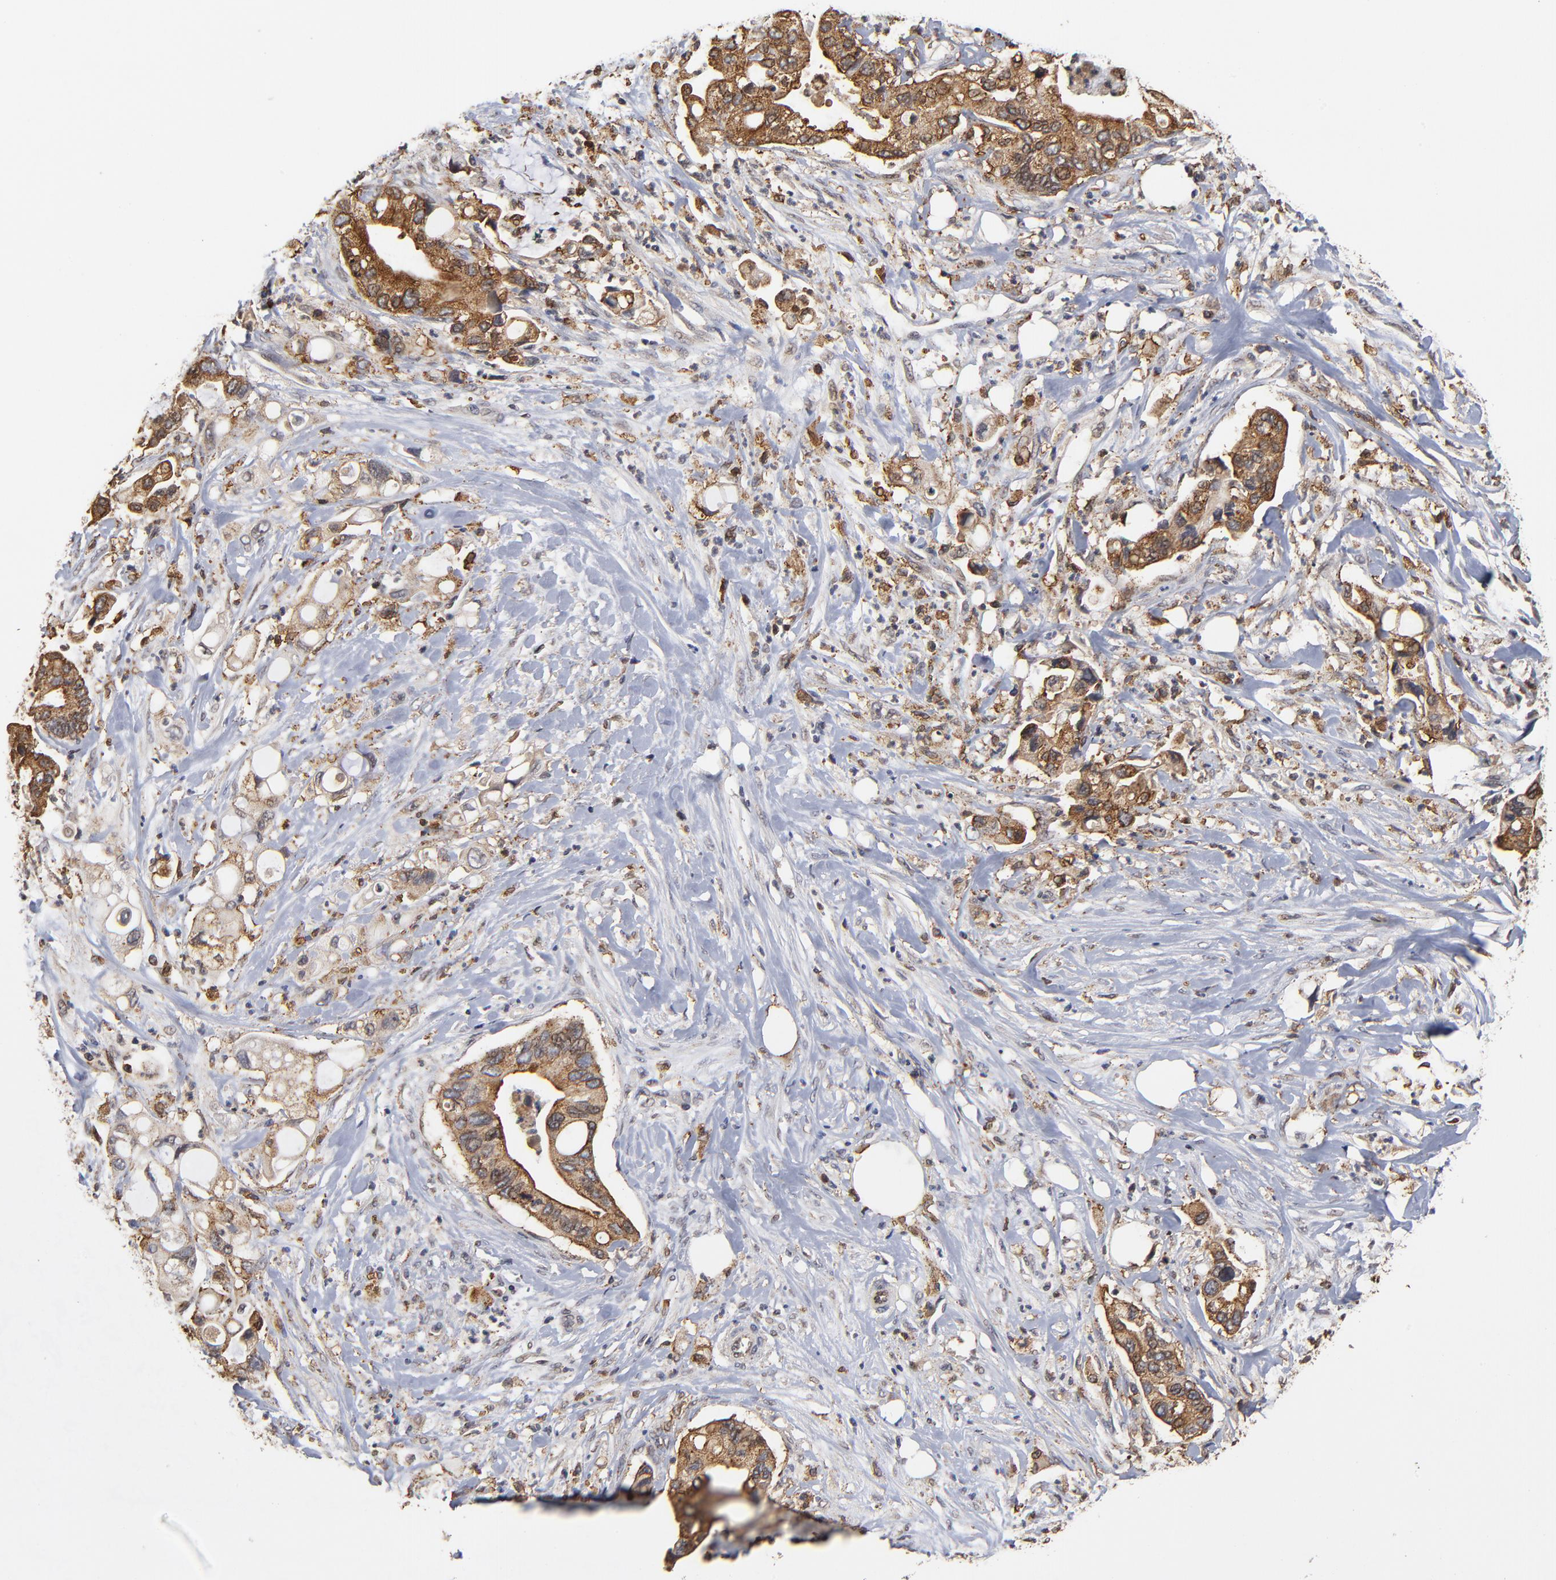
{"staining": {"intensity": "strong", "quantity": "25%-75%", "location": "cytoplasmic/membranous"}, "tissue": "pancreatic cancer", "cell_type": "Tumor cells", "image_type": "cancer", "snomed": [{"axis": "morphology", "description": "Adenocarcinoma, NOS"}, {"axis": "topography", "description": "Pancreas"}], "caption": "Immunohistochemistry (IHC) (DAB (3,3'-diaminobenzidine)) staining of pancreatic cancer (adenocarcinoma) demonstrates strong cytoplasmic/membranous protein positivity in about 25%-75% of tumor cells. The staining is performed using DAB (3,3'-diaminobenzidine) brown chromogen to label protein expression. The nuclei are counter-stained blue using hematoxylin.", "gene": "ASB8", "patient": {"sex": "male", "age": 70}}